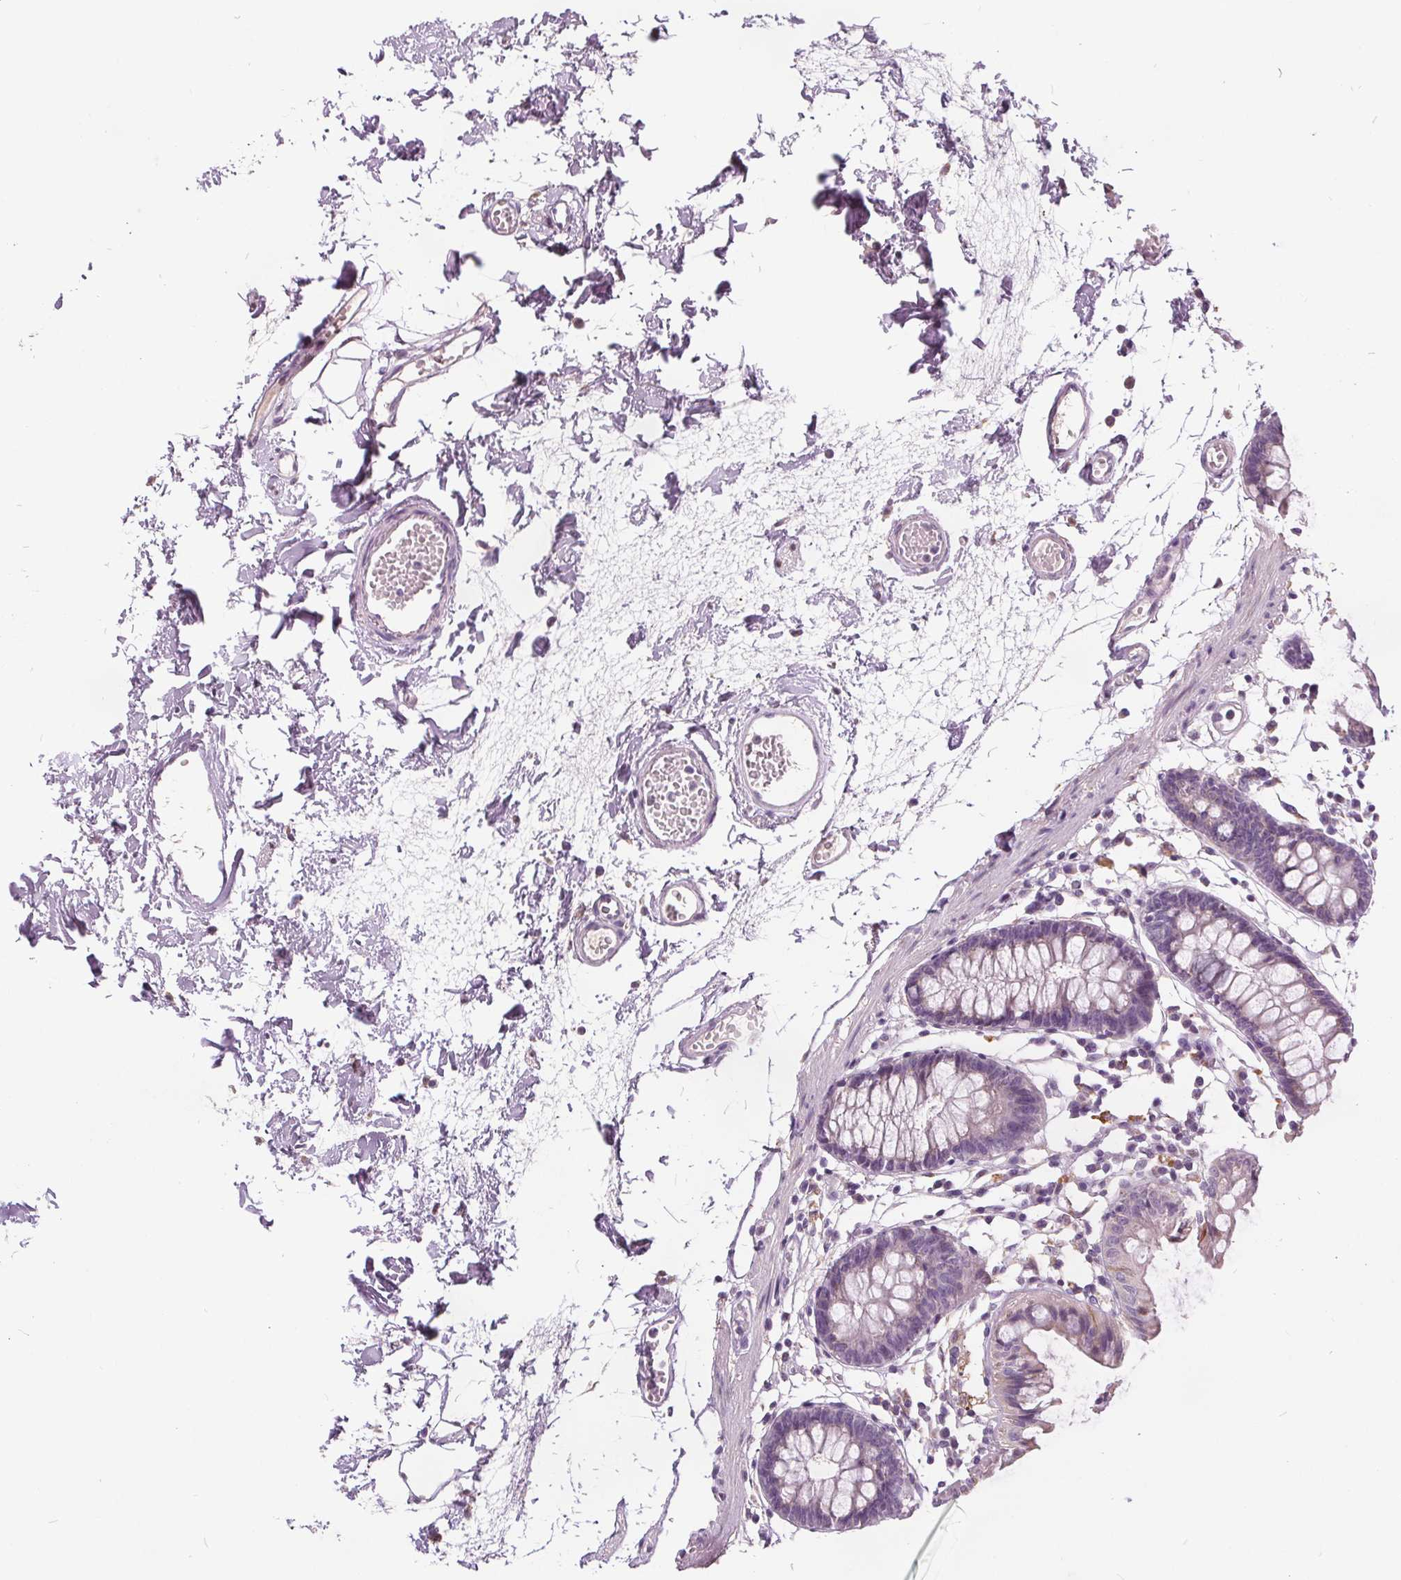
{"staining": {"intensity": "negative", "quantity": "none", "location": "none"}, "tissue": "colon", "cell_type": "Endothelial cells", "image_type": "normal", "snomed": [{"axis": "morphology", "description": "Normal tissue, NOS"}, {"axis": "topography", "description": "Colon"}], "caption": "High magnification brightfield microscopy of unremarkable colon stained with DAB (3,3'-diaminobenzidine) (brown) and counterstained with hematoxylin (blue): endothelial cells show no significant positivity.", "gene": "ACOX2", "patient": {"sex": "female", "age": 84}}